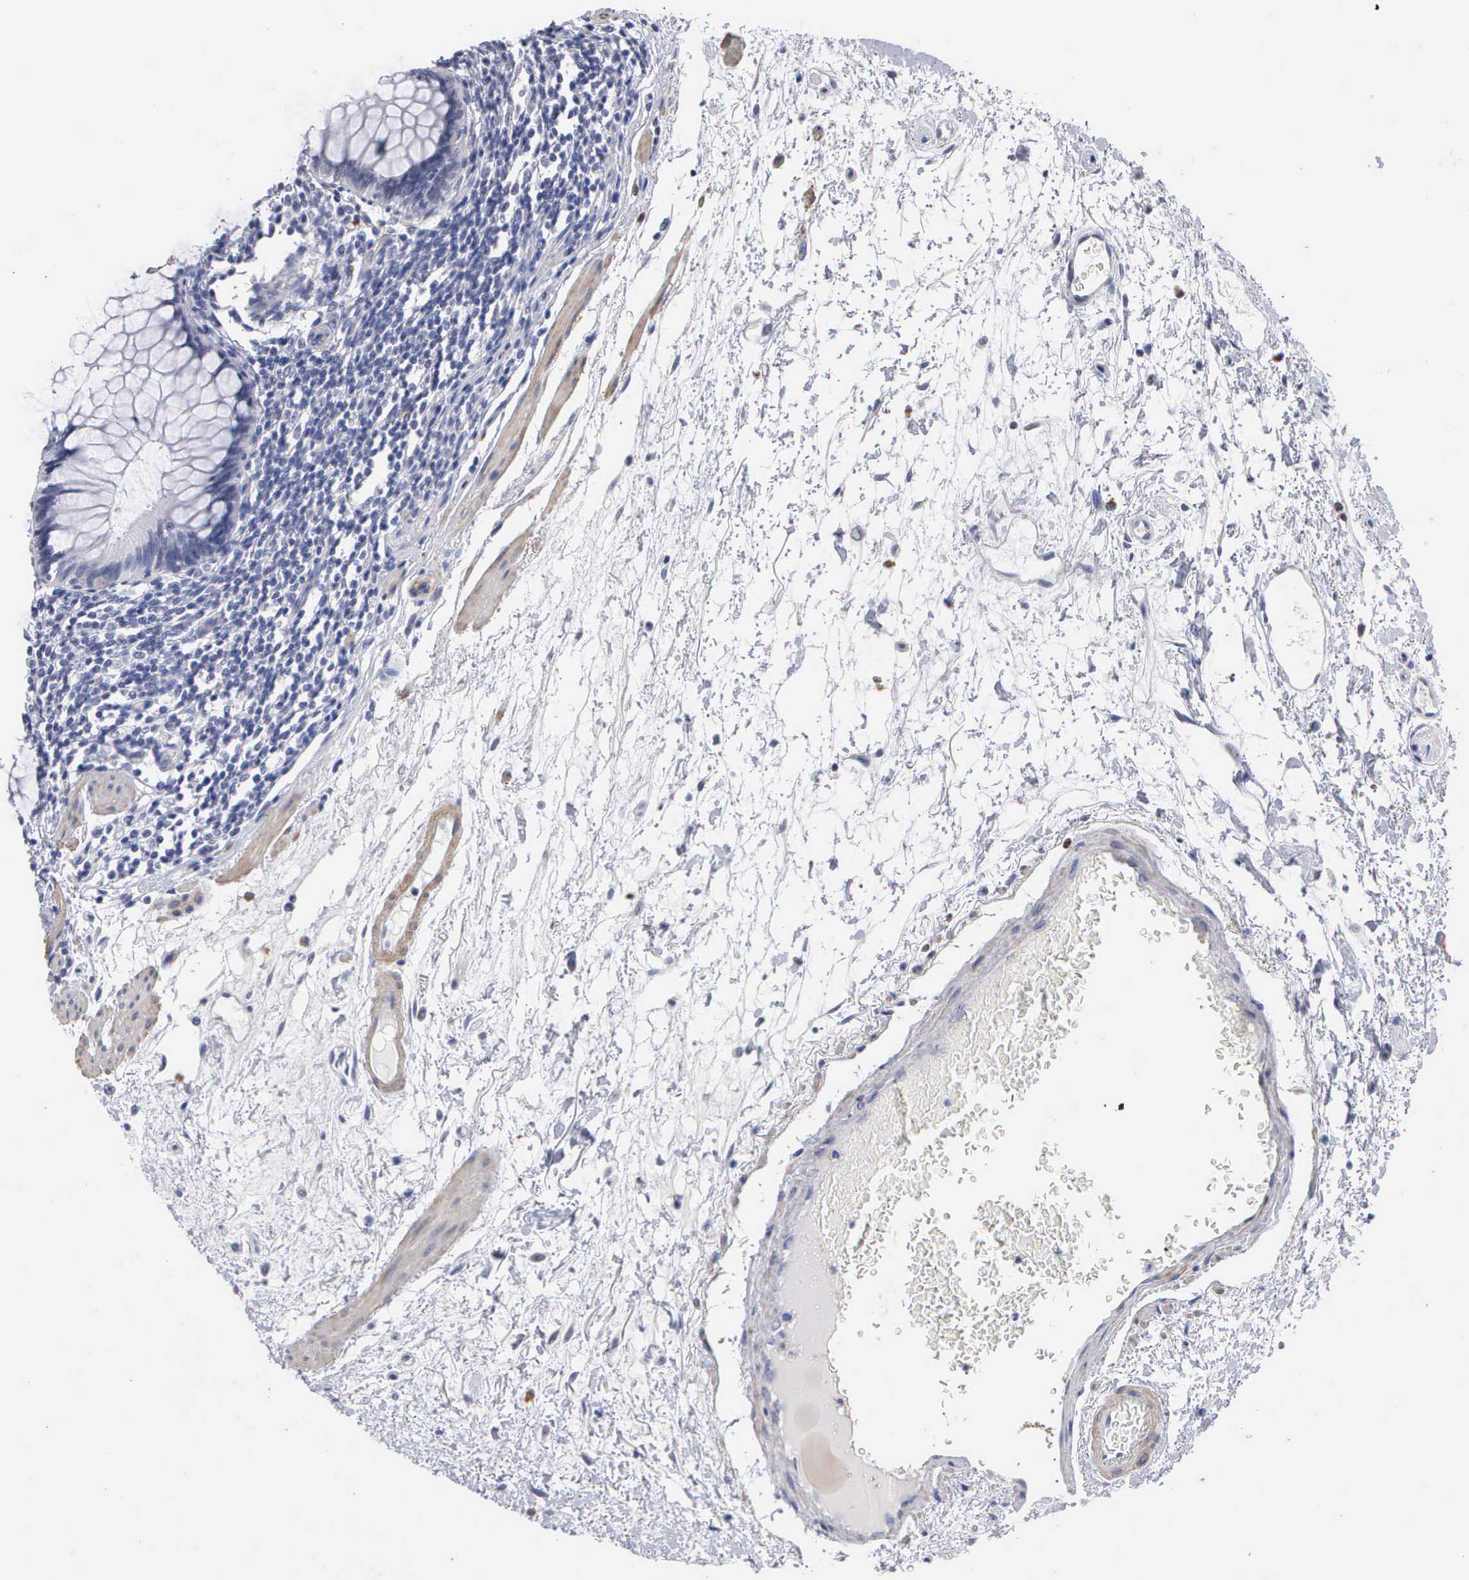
{"staining": {"intensity": "negative", "quantity": "none", "location": "none"}, "tissue": "colon", "cell_type": "Endothelial cells", "image_type": "normal", "snomed": [{"axis": "morphology", "description": "Normal tissue, NOS"}, {"axis": "topography", "description": "Colon"}], "caption": "Micrograph shows no protein positivity in endothelial cells of unremarkable colon. (Brightfield microscopy of DAB (3,3'-diaminobenzidine) immunohistochemistry at high magnification).", "gene": "ELFN2", "patient": {"sex": "male", "age": 1}}